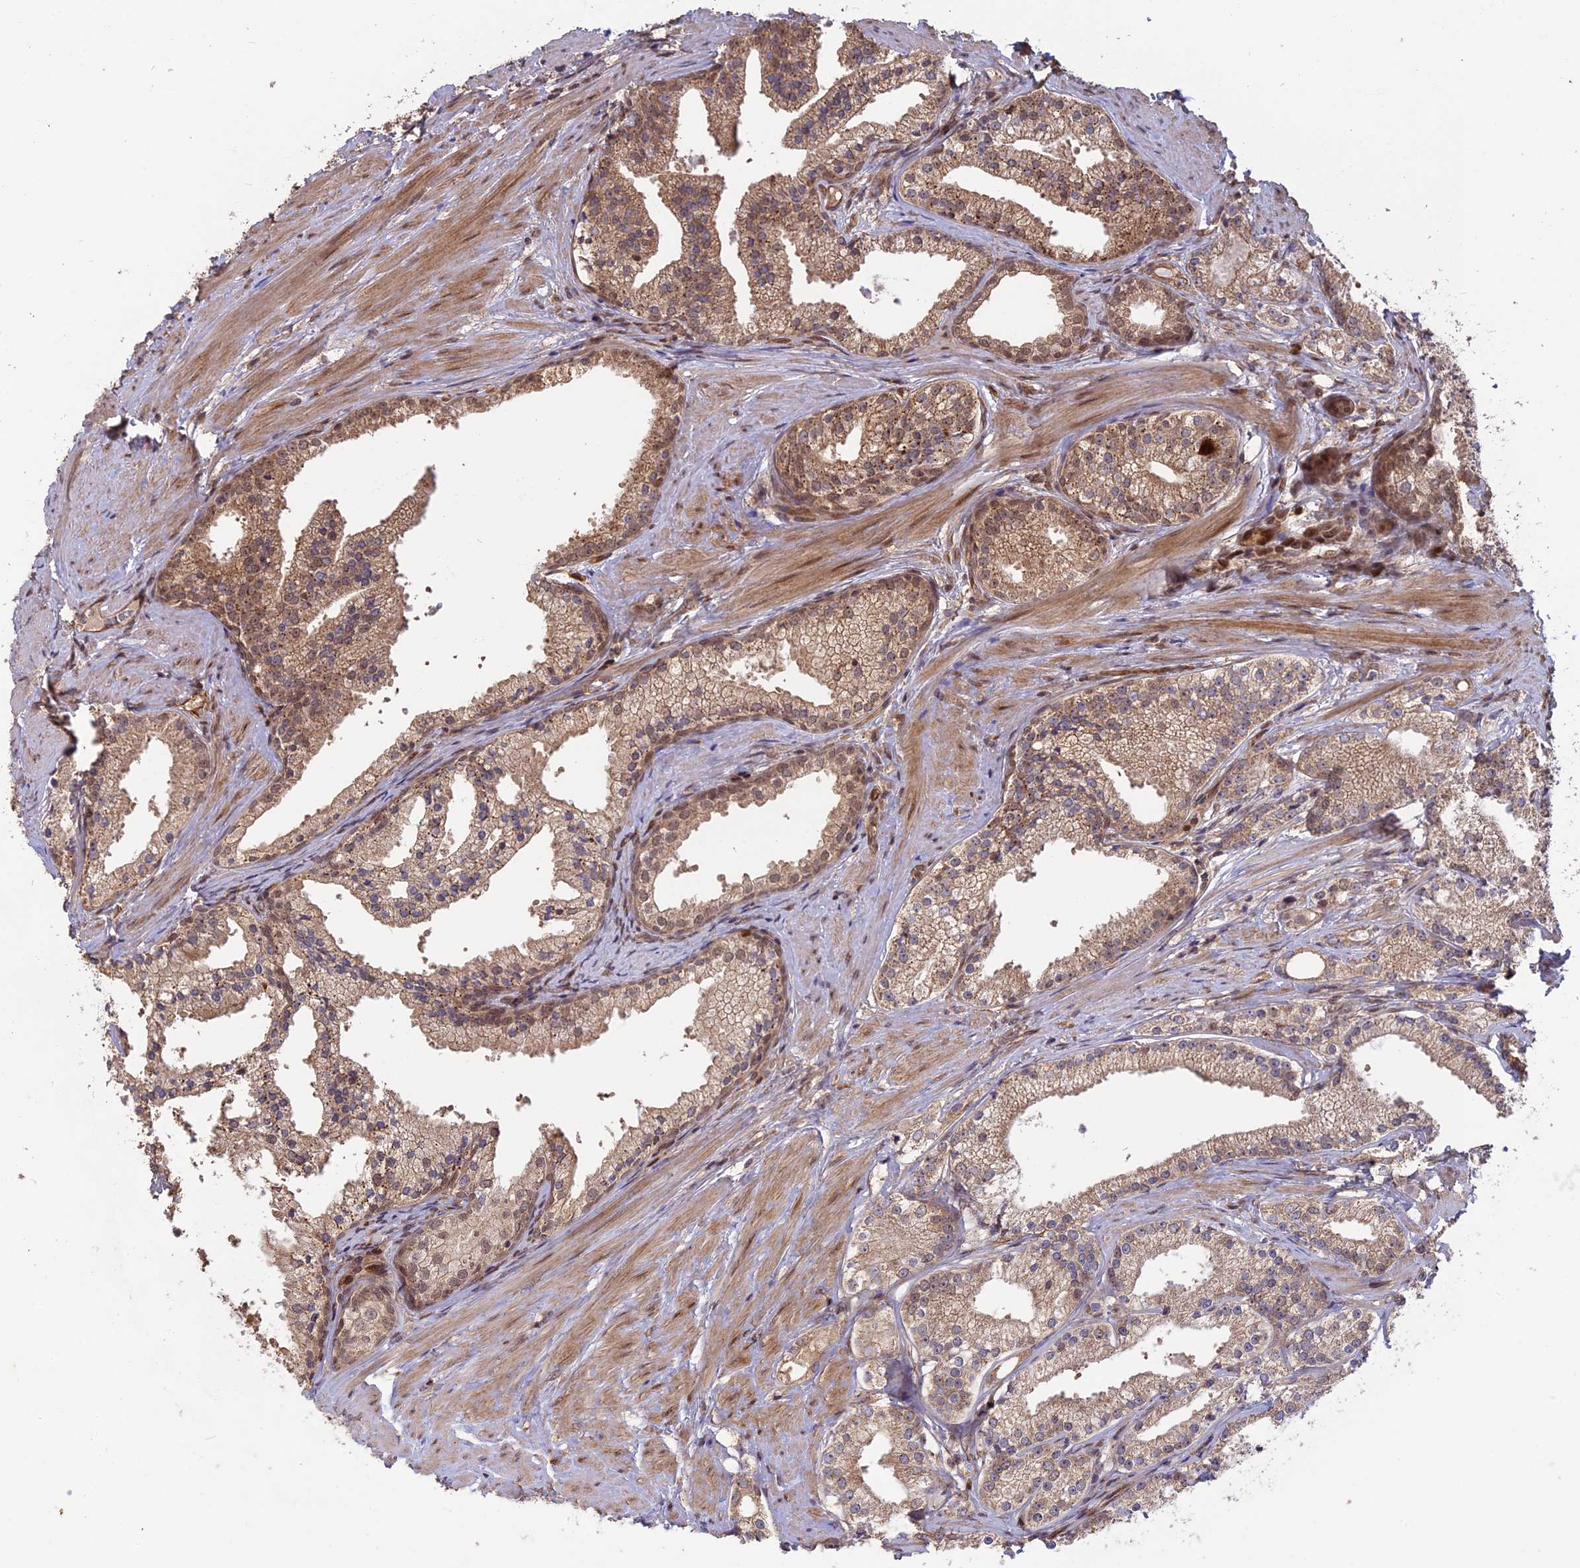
{"staining": {"intensity": "moderate", "quantity": "25%-75%", "location": "cytoplasmic/membranous"}, "tissue": "prostate cancer", "cell_type": "Tumor cells", "image_type": "cancer", "snomed": [{"axis": "morphology", "description": "Adenocarcinoma, Low grade"}, {"axis": "topography", "description": "Prostate"}], "caption": "This is an image of IHC staining of low-grade adenocarcinoma (prostate), which shows moderate staining in the cytoplasmic/membranous of tumor cells.", "gene": "PKIG", "patient": {"sex": "male", "age": 57}}